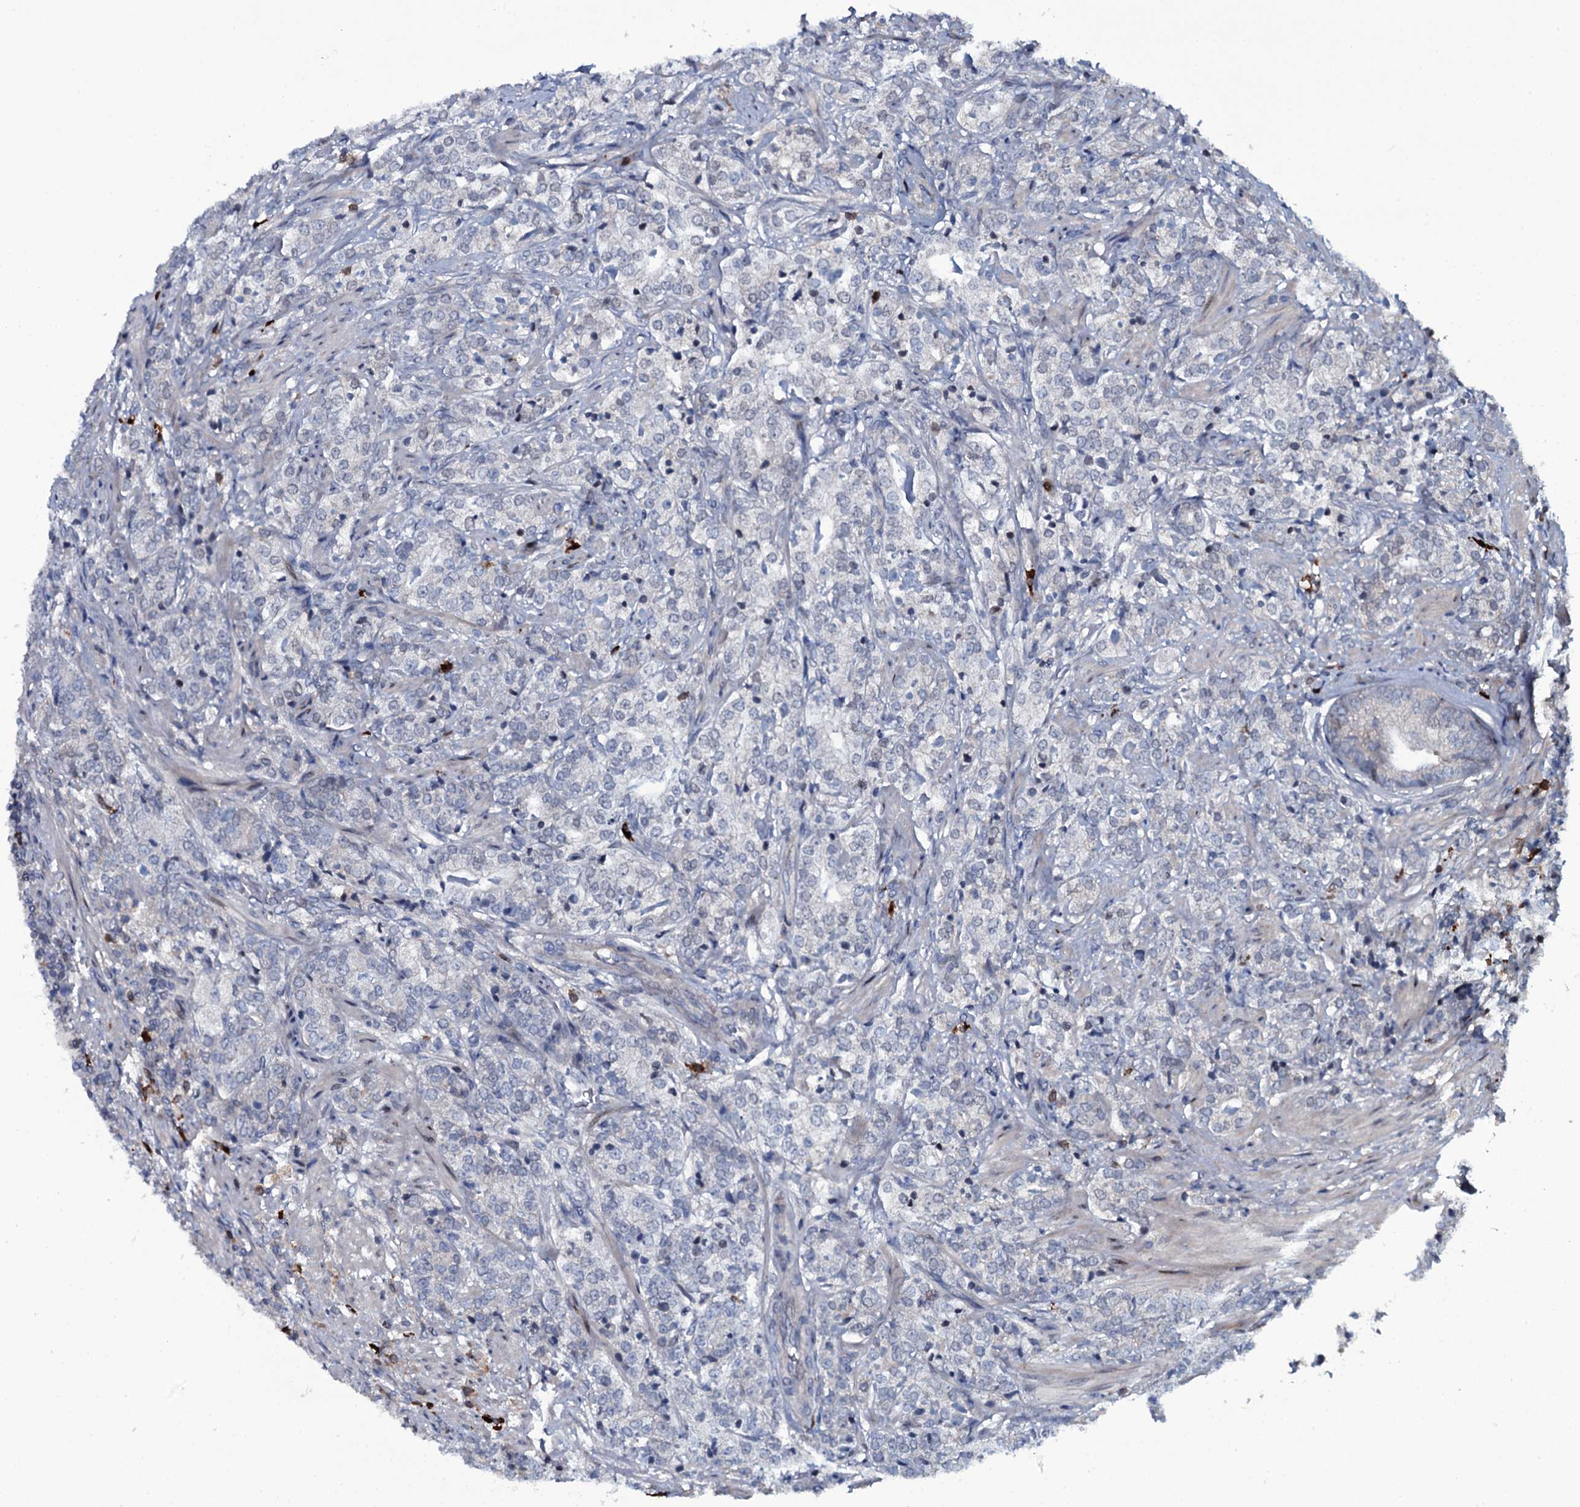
{"staining": {"intensity": "negative", "quantity": "none", "location": "none"}, "tissue": "prostate cancer", "cell_type": "Tumor cells", "image_type": "cancer", "snomed": [{"axis": "morphology", "description": "Adenocarcinoma, High grade"}, {"axis": "topography", "description": "Prostate"}], "caption": "A histopathology image of adenocarcinoma (high-grade) (prostate) stained for a protein exhibits no brown staining in tumor cells.", "gene": "LYG2", "patient": {"sex": "male", "age": 69}}